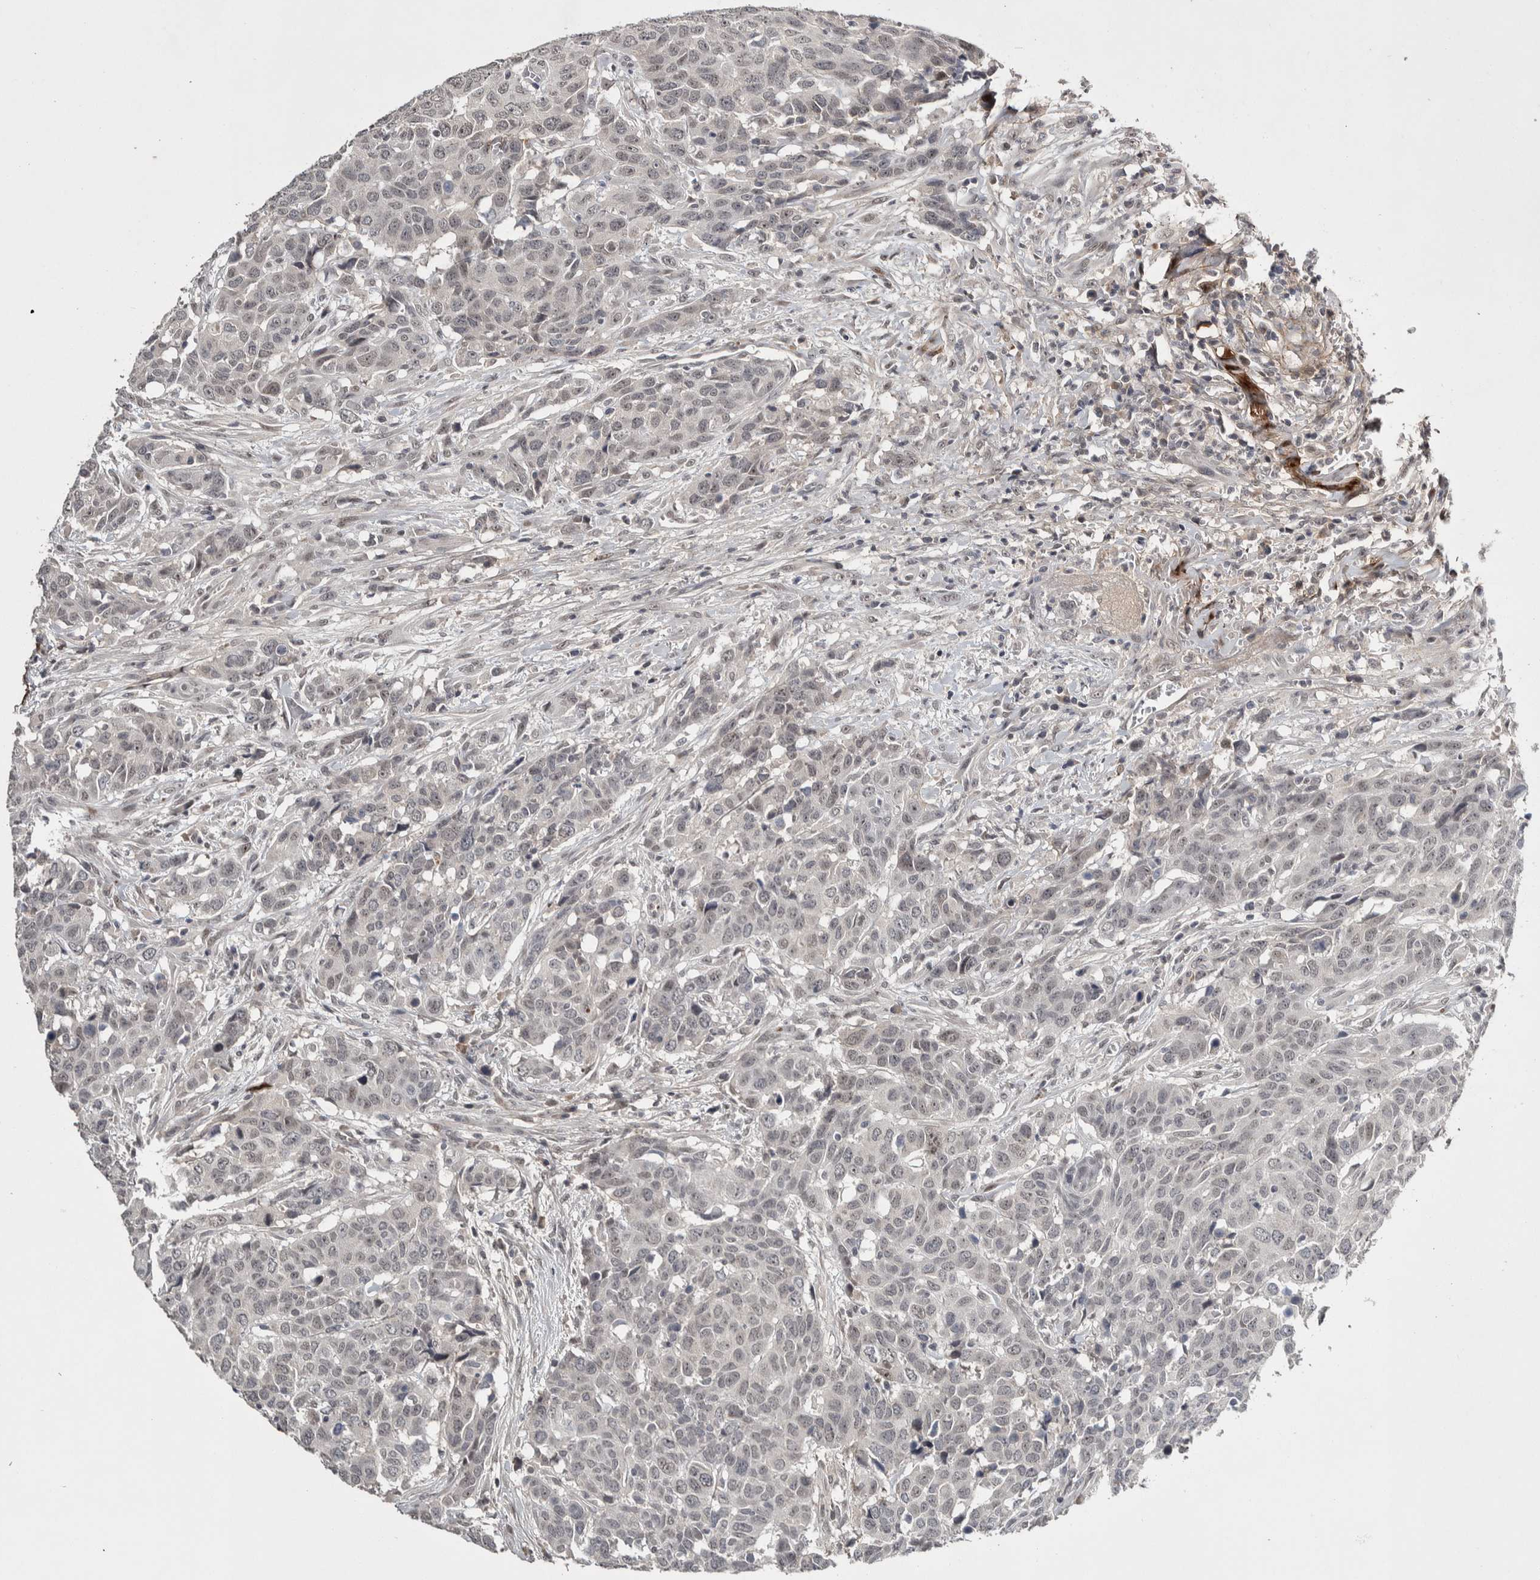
{"staining": {"intensity": "weak", "quantity": ">75%", "location": "nuclear"}, "tissue": "head and neck cancer", "cell_type": "Tumor cells", "image_type": "cancer", "snomed": [{"axis": "morphology", "description": "Squamous cell carcinoma, NOS"}, {"axis": "topography", "description": "Head-Neck"}], "caption": "A brown stain shows weak nuclear positivity of a protein in squamous cell carcinoma (head and neck) tumor cells.", "gene": "ASPN", "patient": {"sex": "male", "age": 66}}